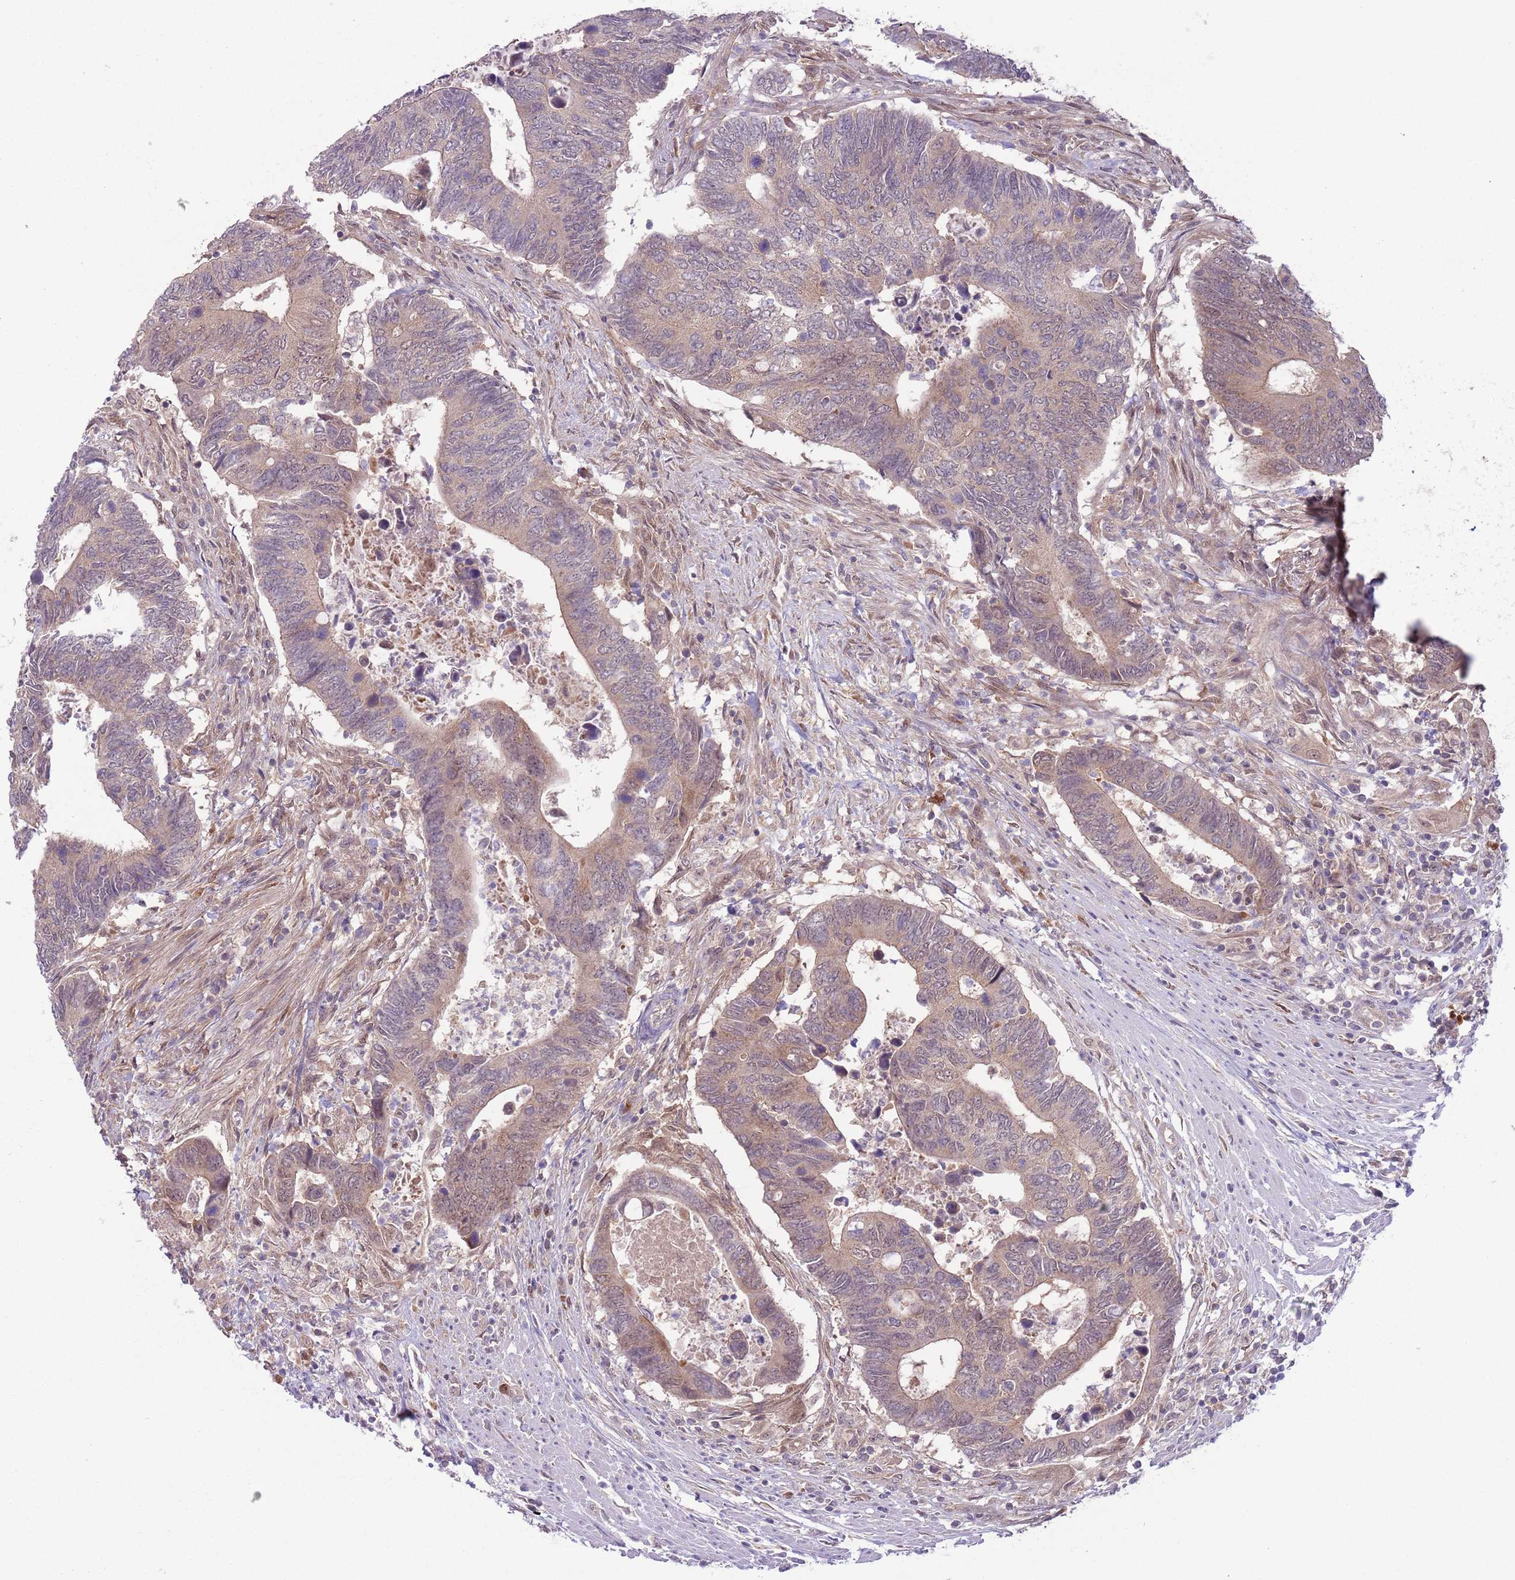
{"staining": {"intensity": "weak", "quantity": "25%-75%", "location": "cytoplasmic/membranous"}, "tissue": "colorectal cancer", "cell_type": "Tumor cells", "image_type": "cancer", "snomed": [{"axis": "morphology", "description": "Adenocarcinoma, NOS"}, {"axis": "topography", "description": "Colon"}], "caption": "This histopathology image shows immunohistochemistry (IHC) staining of human adenocarcinoma (colorectal), with low weak cytoplasmic/membranous expression in approximately 25%-75% of tumor cells.", "gene": "COPE", "patient": {"sex": "male", "age": 87}}